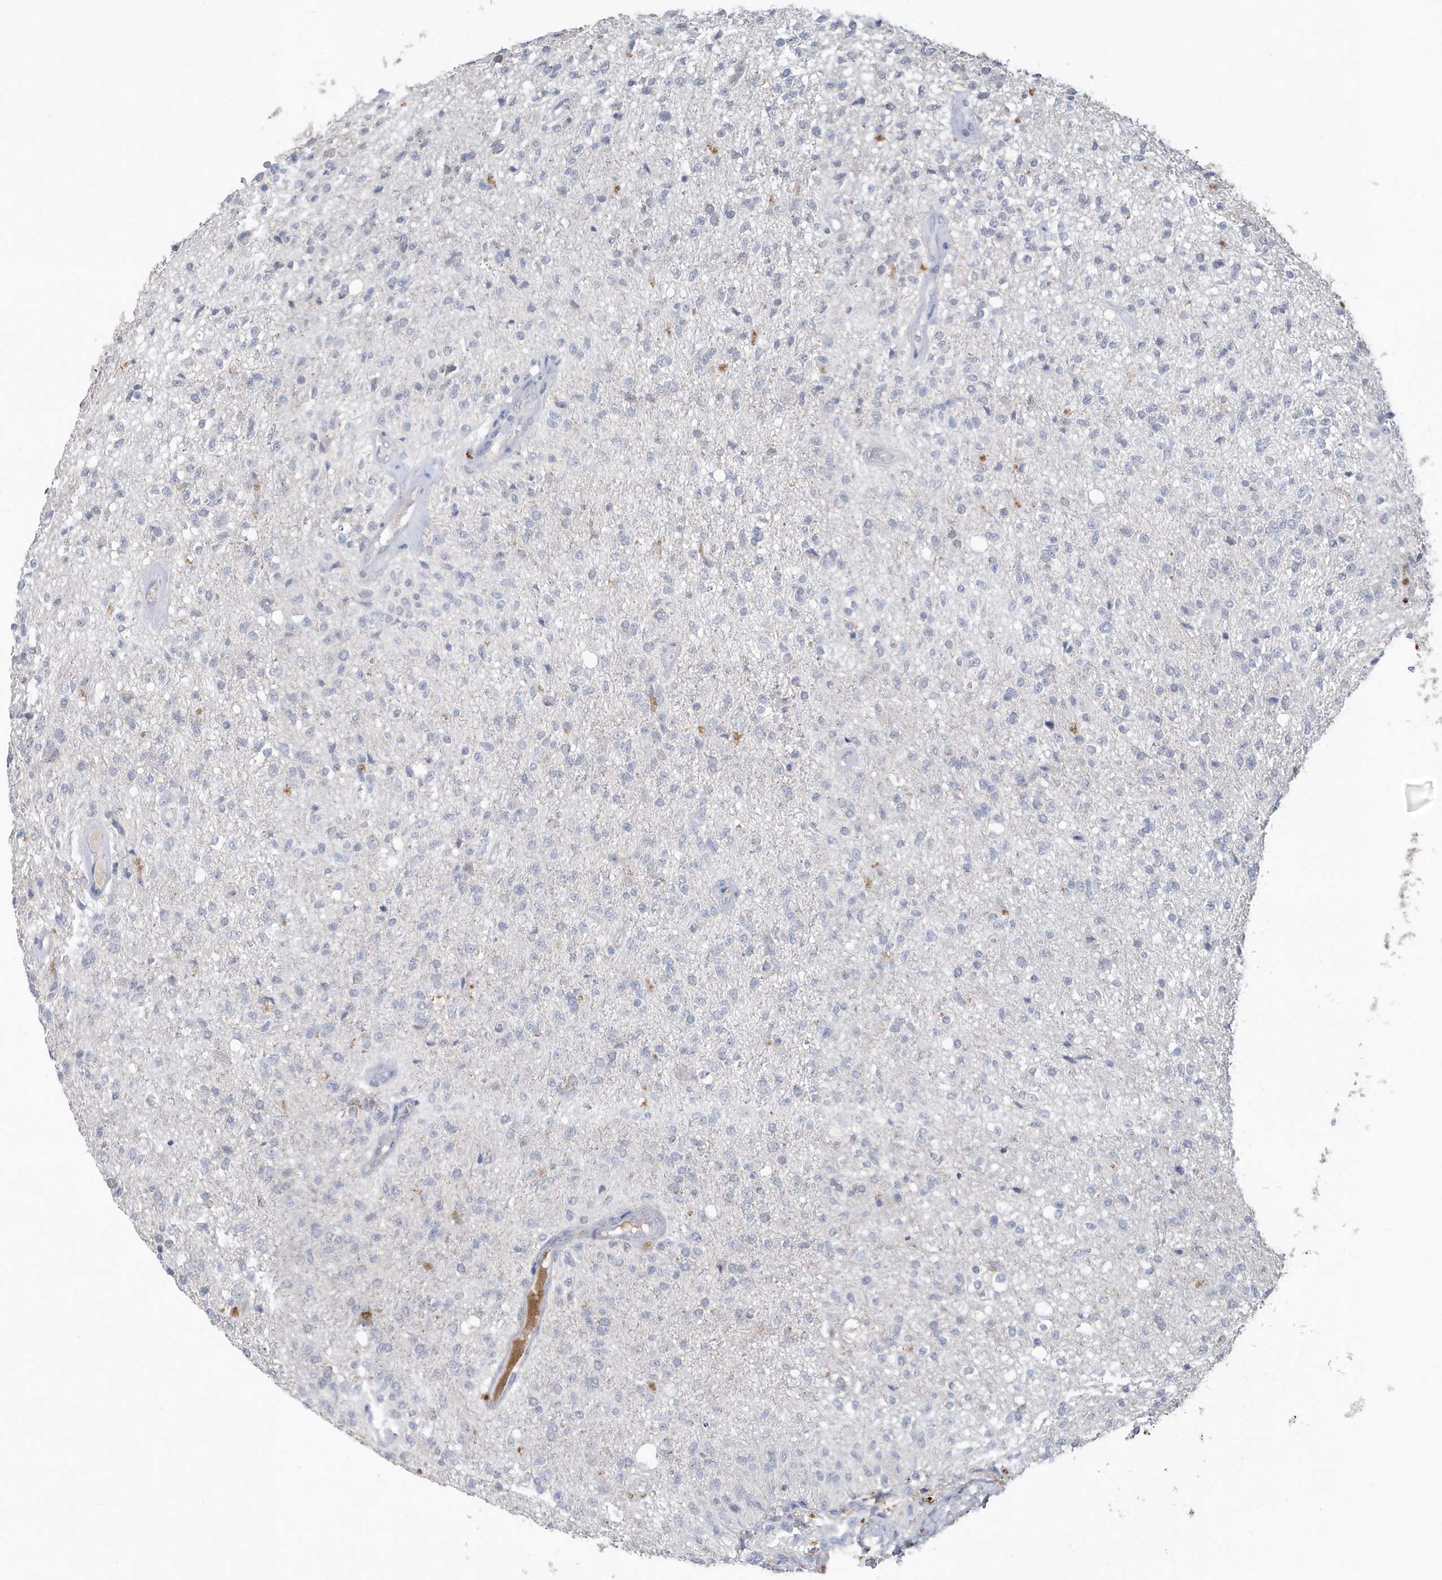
{"staining": {"intensity": "negative", "quantity": "none", "location": "none"}, "tissue": "glioma", "cell_type": "Tumor cells", "image_type": "cancer", "snomed": [{"axis": "morphology", "description": "Normal tissue, NOS"}, {"axis": "morphology", "description": "Glioma, malignant, High grade"}, {"axis": "topography", "description": "Cerebral cortex"}], "caption": "The immunohistochemistry micrograph has no significant staining in tumor cells of malignant glioma (high-grade) tissue. (Immunohistochemistry (ihc), brightfield microscopy, high magnification).", "gene": "C1RL", "patient": {"sex": "male", "age": 77}}